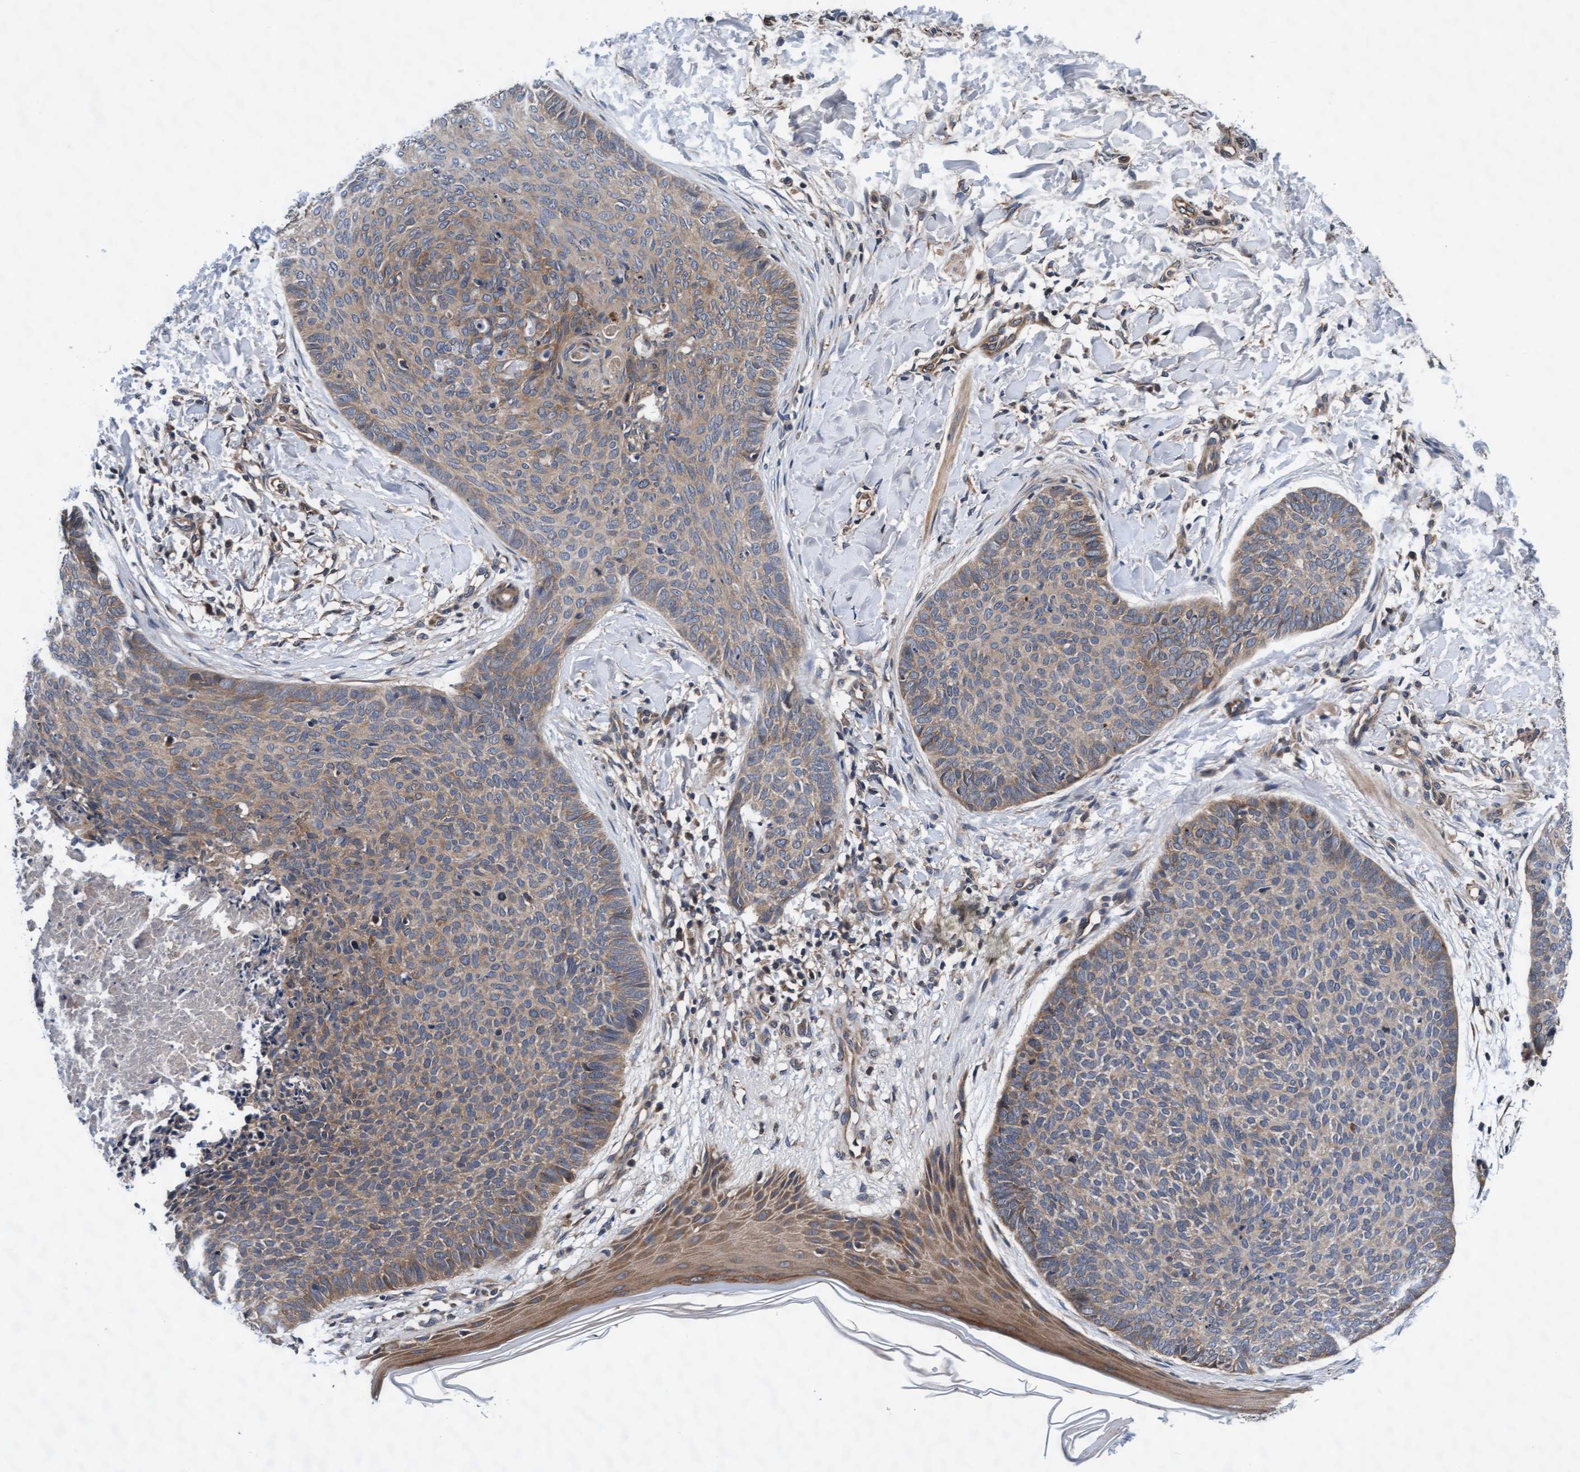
{"staining": {"intensity": "weak", "quantity": "25%-75%", "location": "cytoplasmic/membranous"}, "tissue": "skin cancer", "cell_type": "Tumor cells", "image_type": "cancer", "snomed": [{"axis": "morphology", "description": "Normal tissue, NOS"}, {"axis": "morphology", "description": "Basal cell carcinoma"}, {"axis": "topography", "description": "Skin"}], "caption": "Skin cancer stained with DAB immunohistochemistry (IHC) displays low levels of weak cytoplasmic/membranous positivity in approximately 25%-75% of tumor cells. (Brightfield microscopy of DAB IHC at high magnification).", "gene": "EFCAB13", "patient": {"sex": "male", "age": 50}}